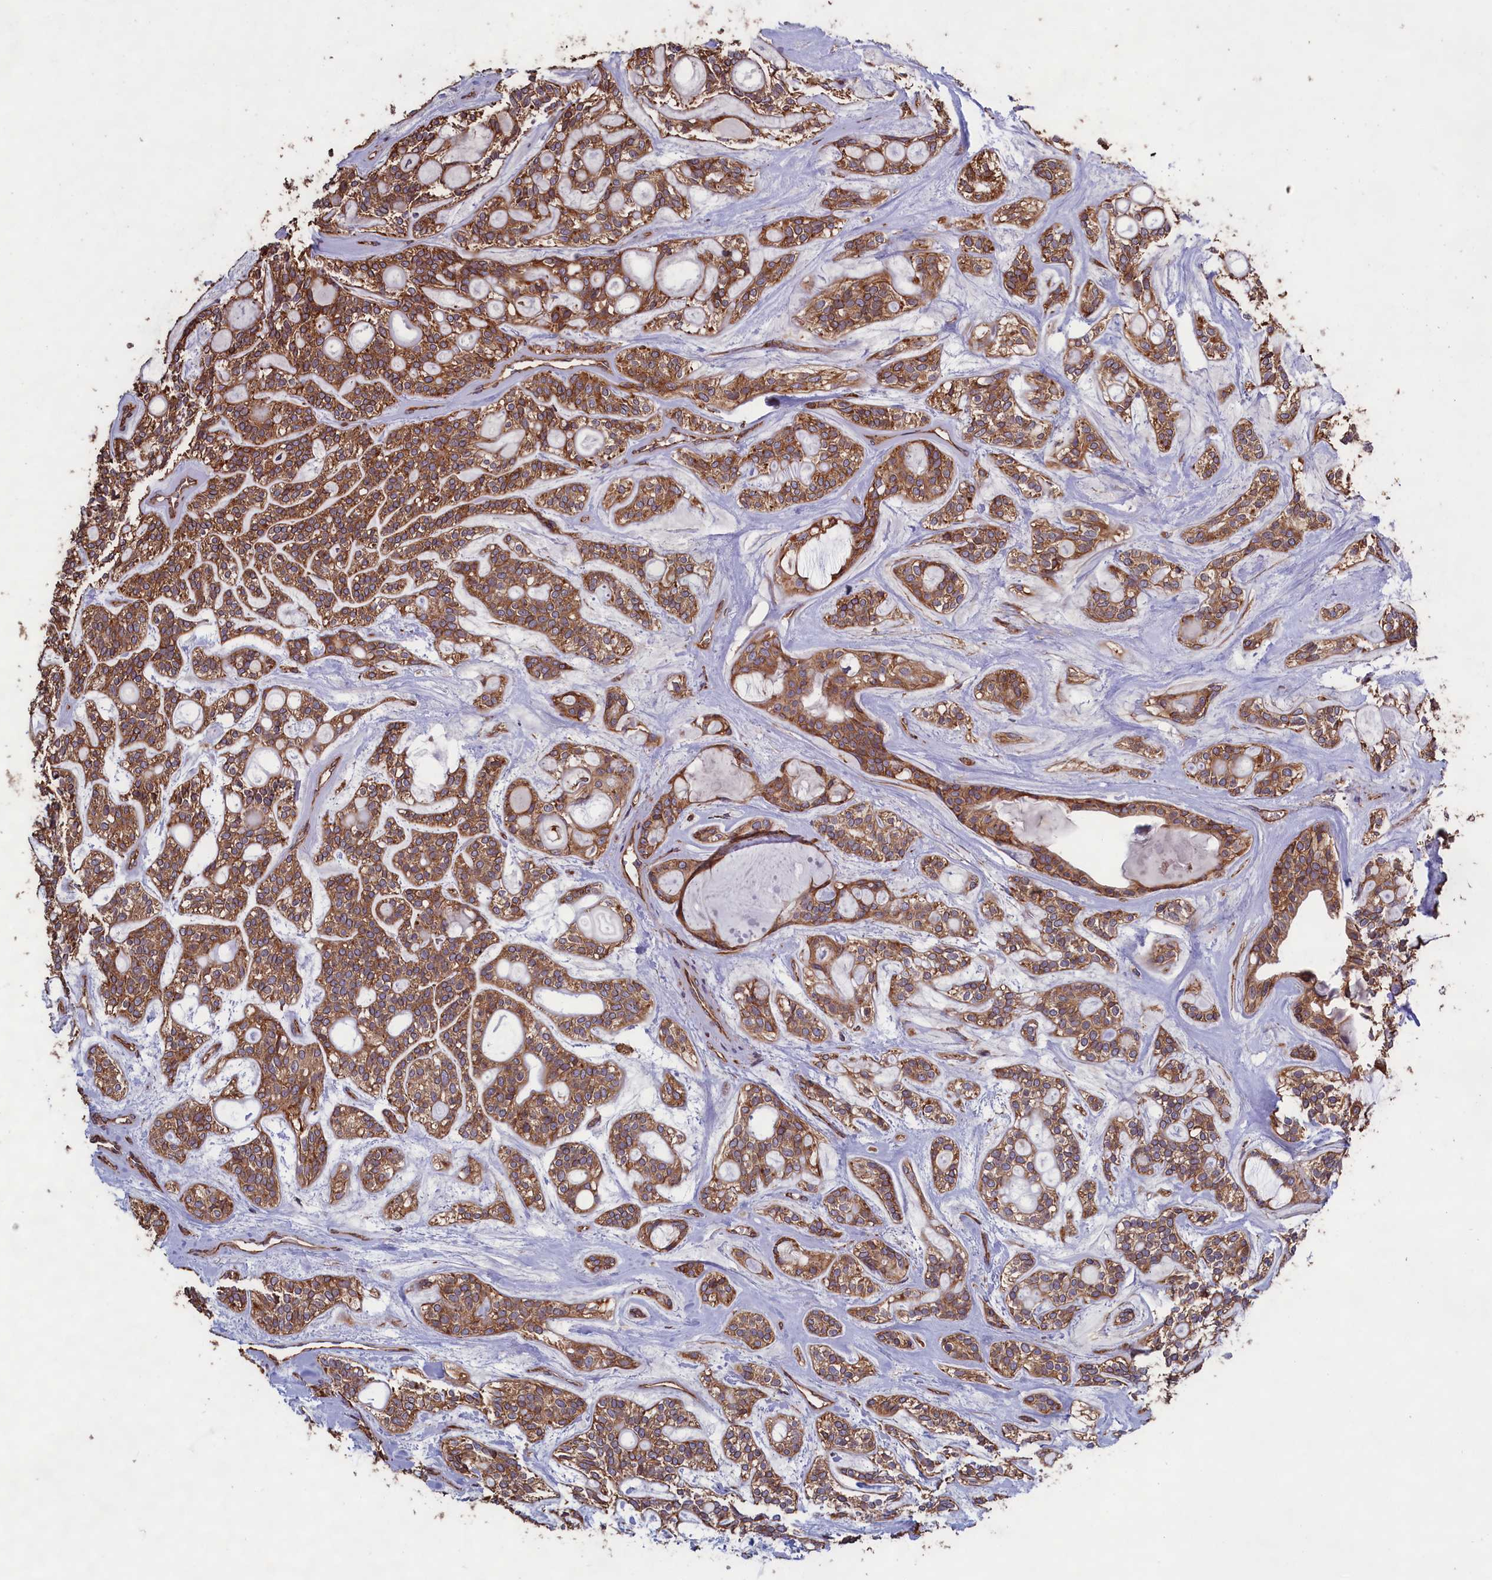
{"staining": {"intensity": "moderate", "quantity": ">75%", "location": "cytoplasmic/membranous"}, "tissue": "head and neck cancer", "cell_type": "Tumor cells", "image_type": "cancer", "snomed": [{"axis": "morphology", "description": "Adenocarcinoma, NOS"}, {"axis": "topography", "description": "Head-Neck"}], "caption": "Brown immunohistochemical staining in head and neck cancer displays moderate cytoplasmic/membranous expression in about >75% of tumor cells.", "gene": "CCDC124", "patient": {"sex": "male", "age": 66}}